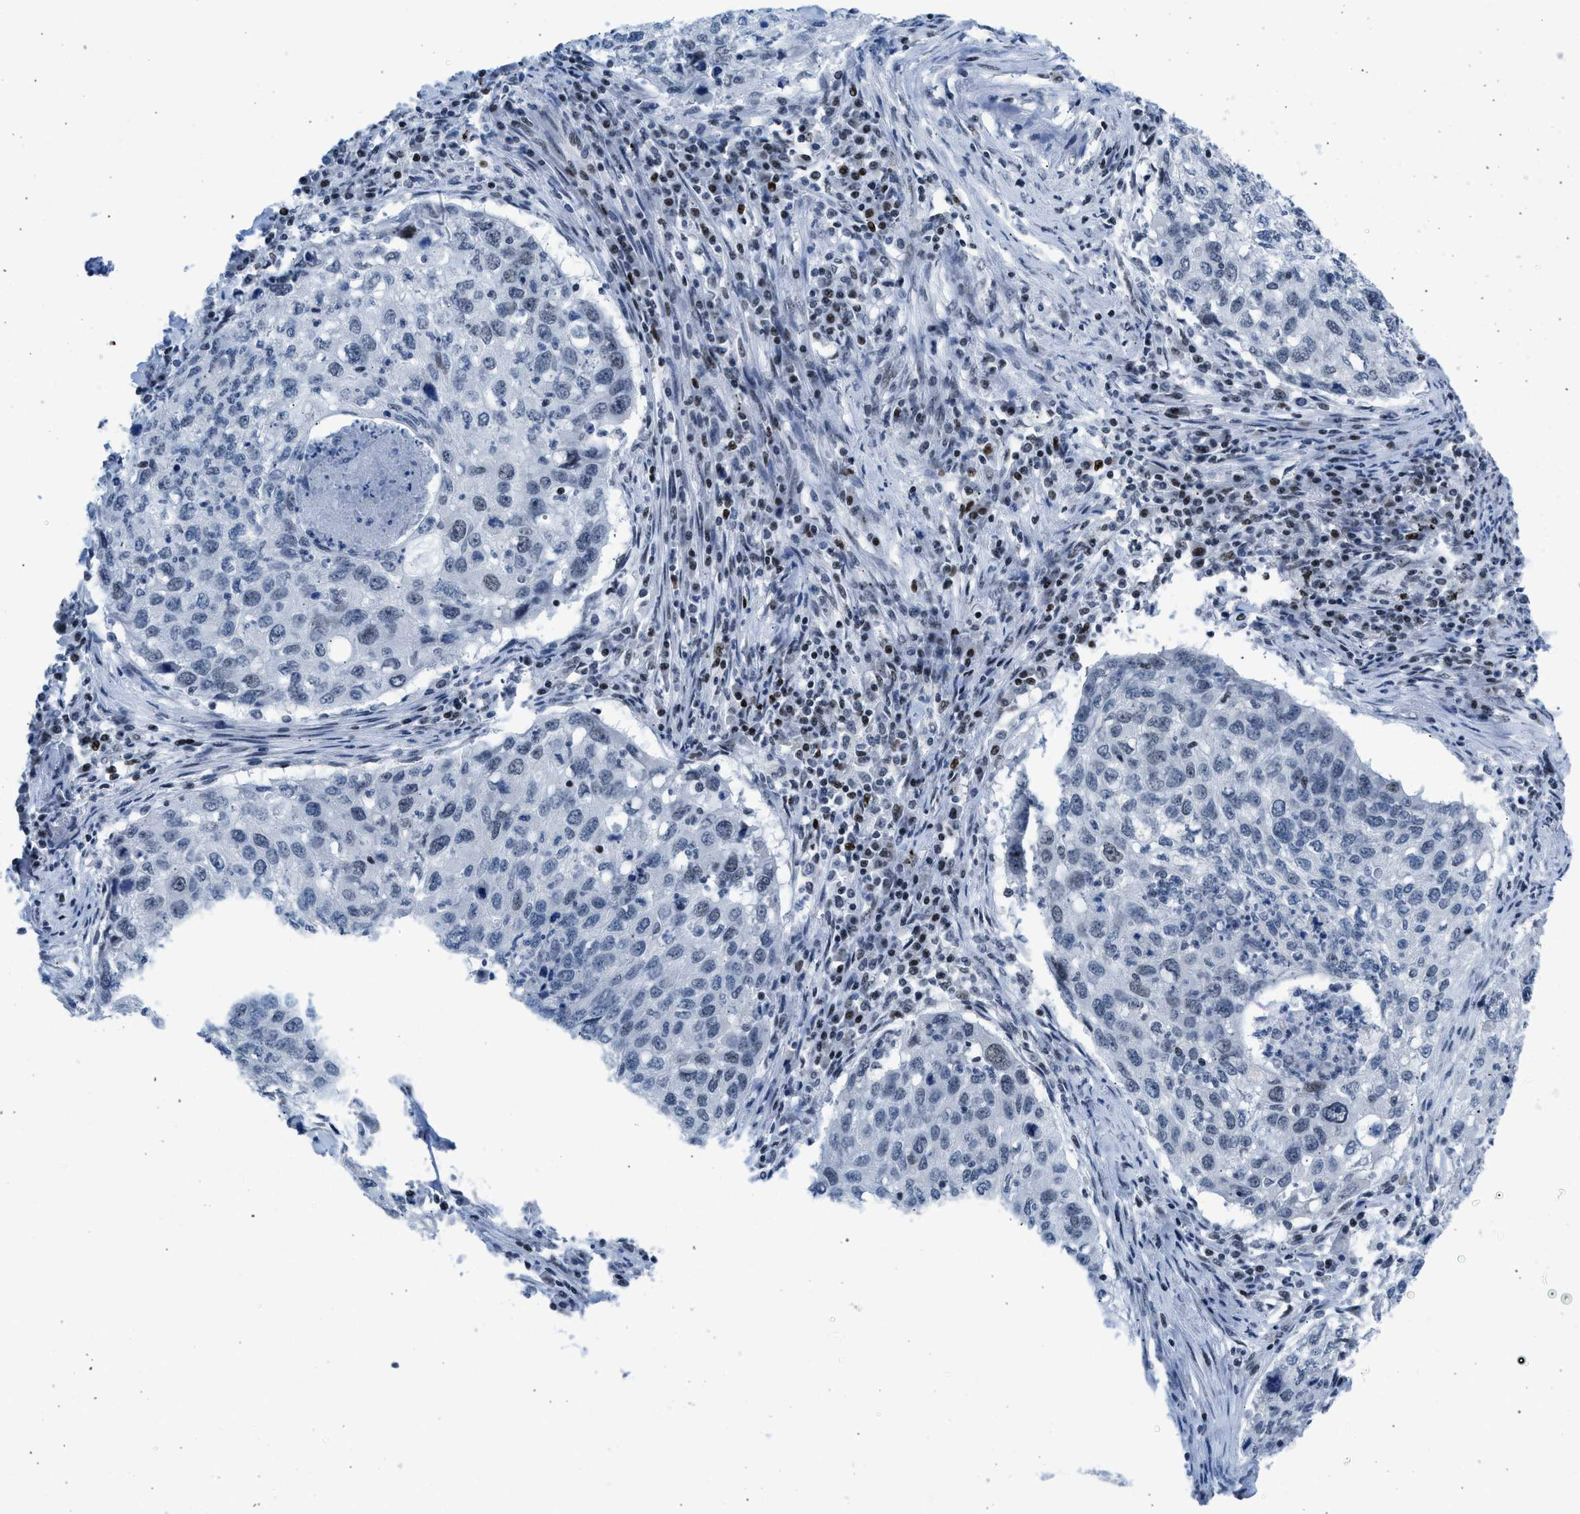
{"staining": {"intensity": "negative", "quantity": "none", "location": "none"}, "tissue": "lung cancer", "cell_type": "Tumor cells", "image_type": "cancer", "snomed": [{"axis": "morphology", "description": "Squamous cell carcinoma, NOS"}, {"axis": "topography", "description": "Lung"}], "caption": "Tumor cells show no significant positivity in squamous cell carcinoma (lung).", "gene": "TERF2IP", "patient": {"sex": "female", "age": 63}}